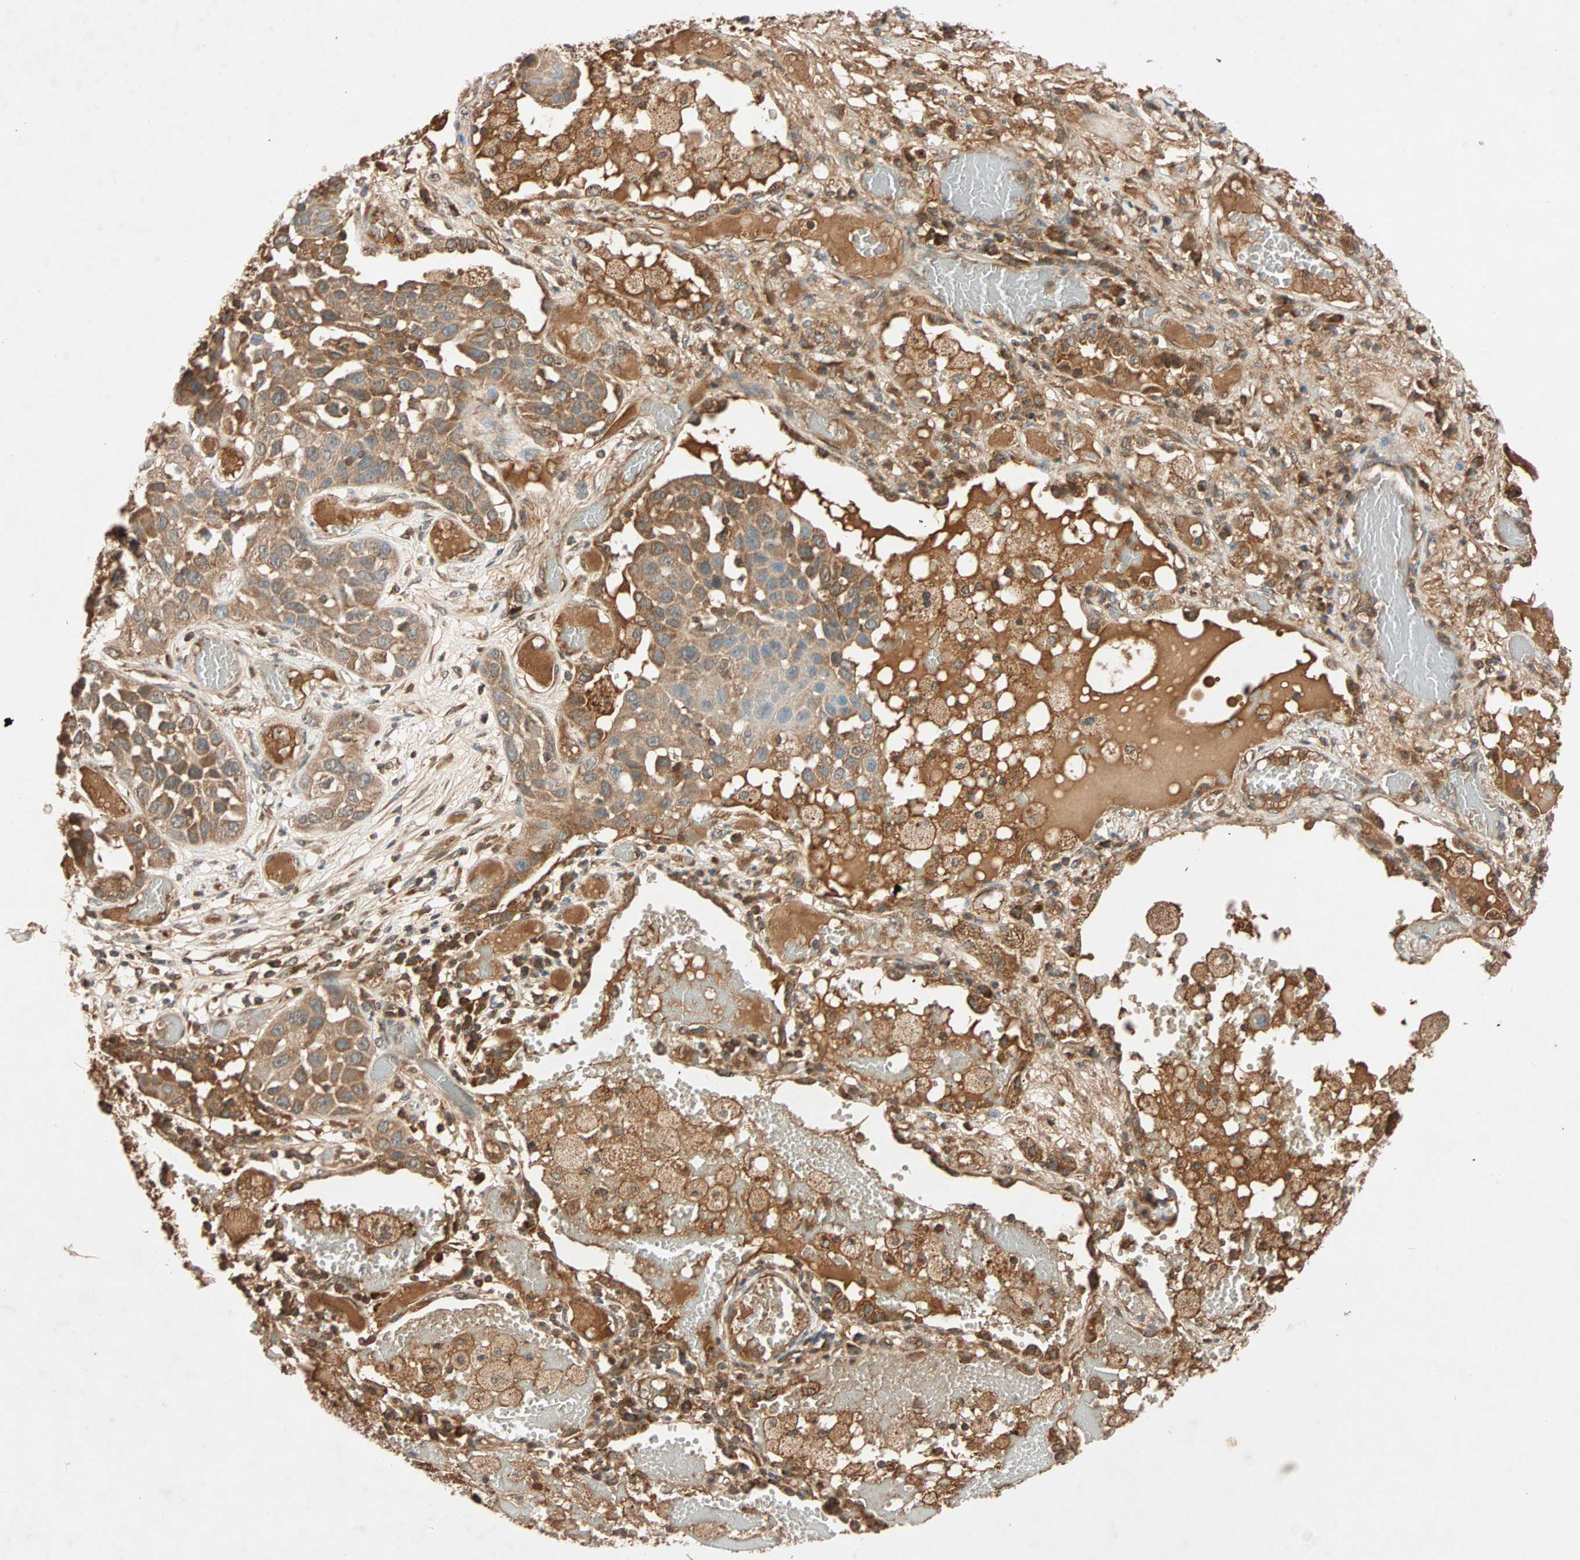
{"staining": {"intensity": "moderate", "quantity": ">75%", "location": "cytoplasmic/membranous"}, "tissue": "lung cancer", "cell_type": "Tumor cells", "image_type": "cancer", "snomed": [{"axis": "morphology", "description": "Squamous cell carcinoma, NOS"}, {"axis": "topography", "description": "Lung"}], "caption": "Brown immunohistochemical staining in lung squamous cell carcinoma shows moderate cytoplasmic/membranous staining in approximately >75% of tumor cells.", "gene": "MAPK1", "patient": {"sex": "male", "age": 71}}